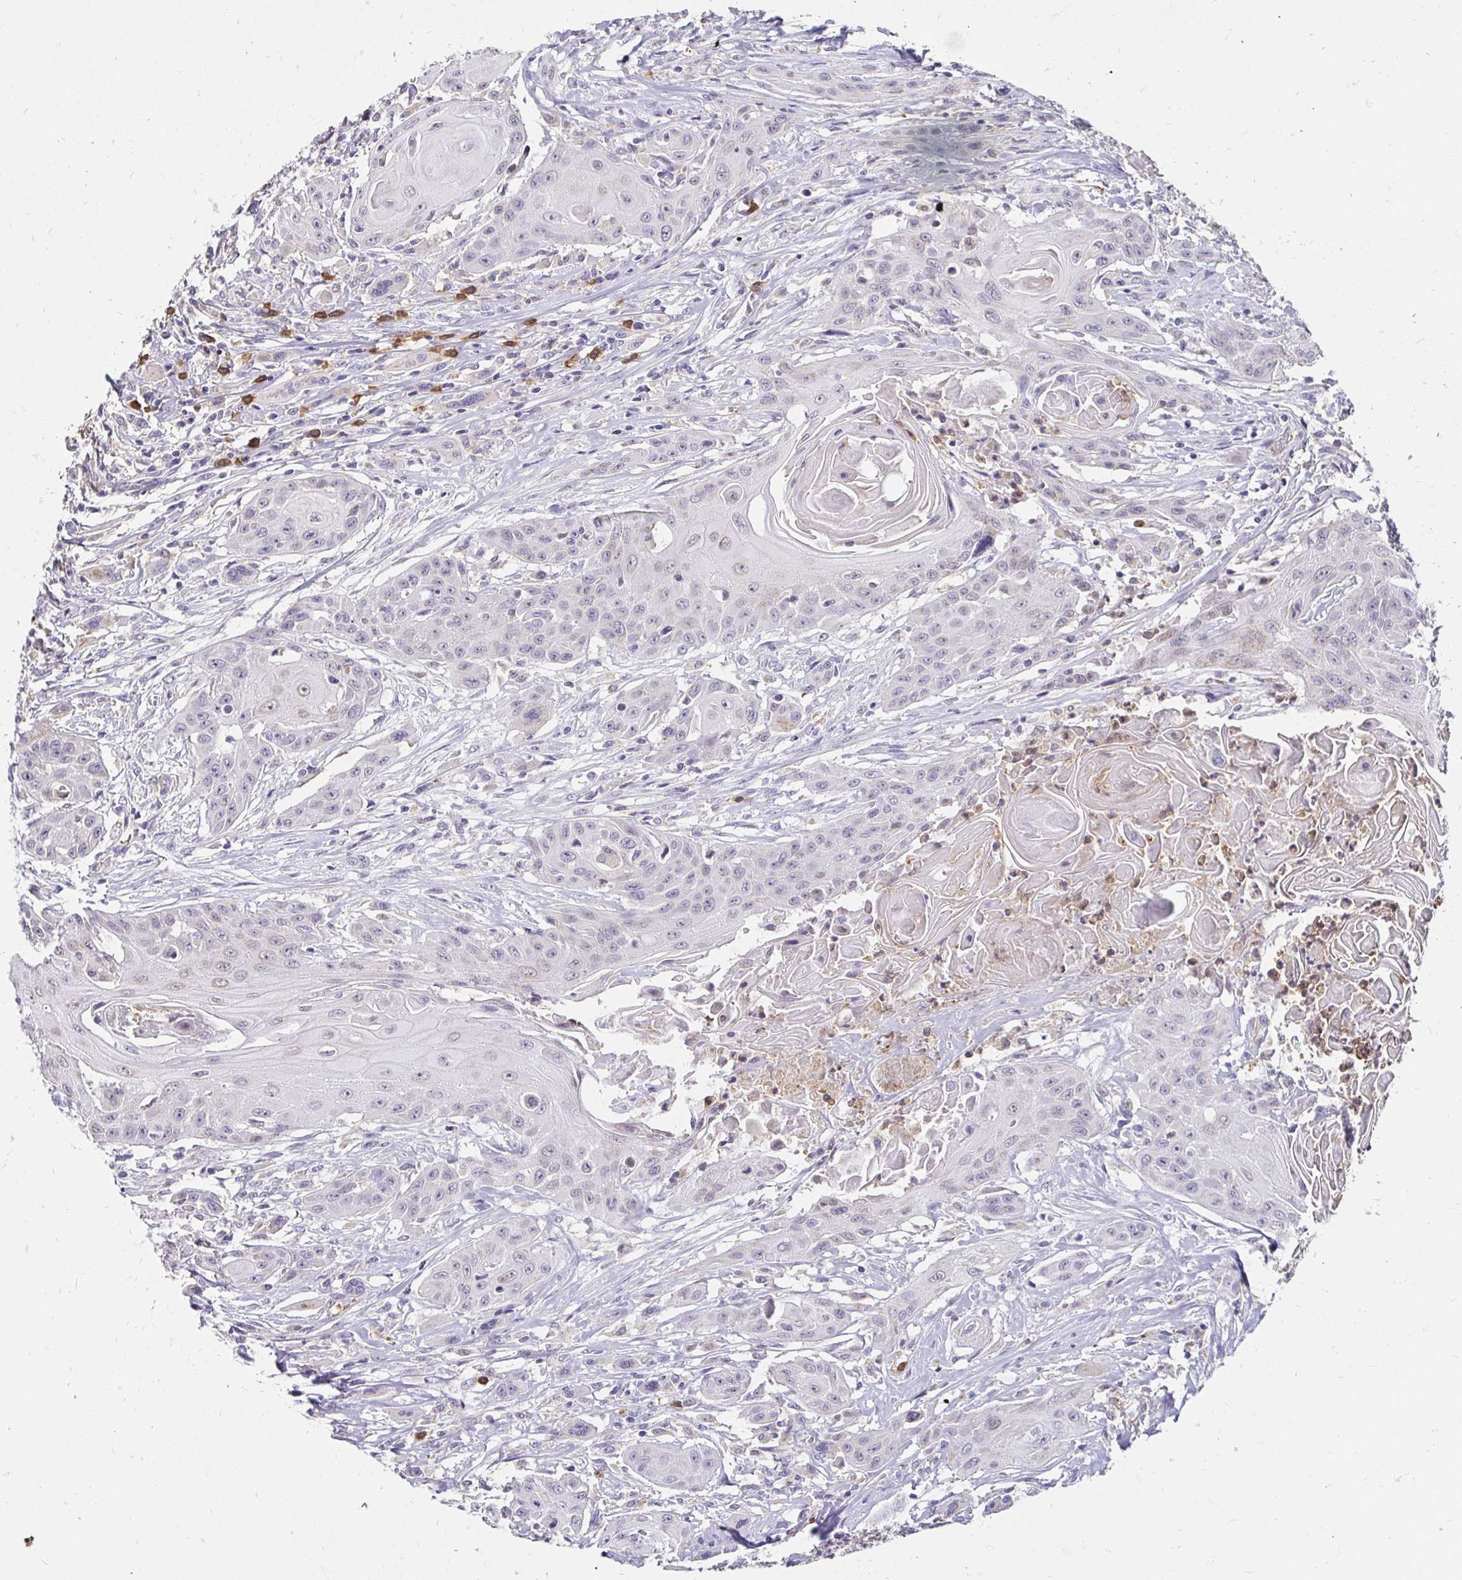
{"staining": {"intensity": "negative", "quantity": "none", "location": "none"}, "tissue": "head and neck cancer", "cell_type": "Tumor cells", "image_type": "cancer", "snomed": [{"axis": "morphology", "description": "Squamous cell carcinoma, NOS"}, {"axis": "topography", "description": "Oral tissue"}, {"axis": "topography", "description": "Head-Neck"}, {"axis": "topography", "description": "Neck, NOS"}], "caption": "Head and neck cancer (squamous cell carcinoma) stained for a protein using immunohistochemistry displays no positivity tumor cells.", "gene": "GK2", "patient": {"sex": "female", "age": 55}}